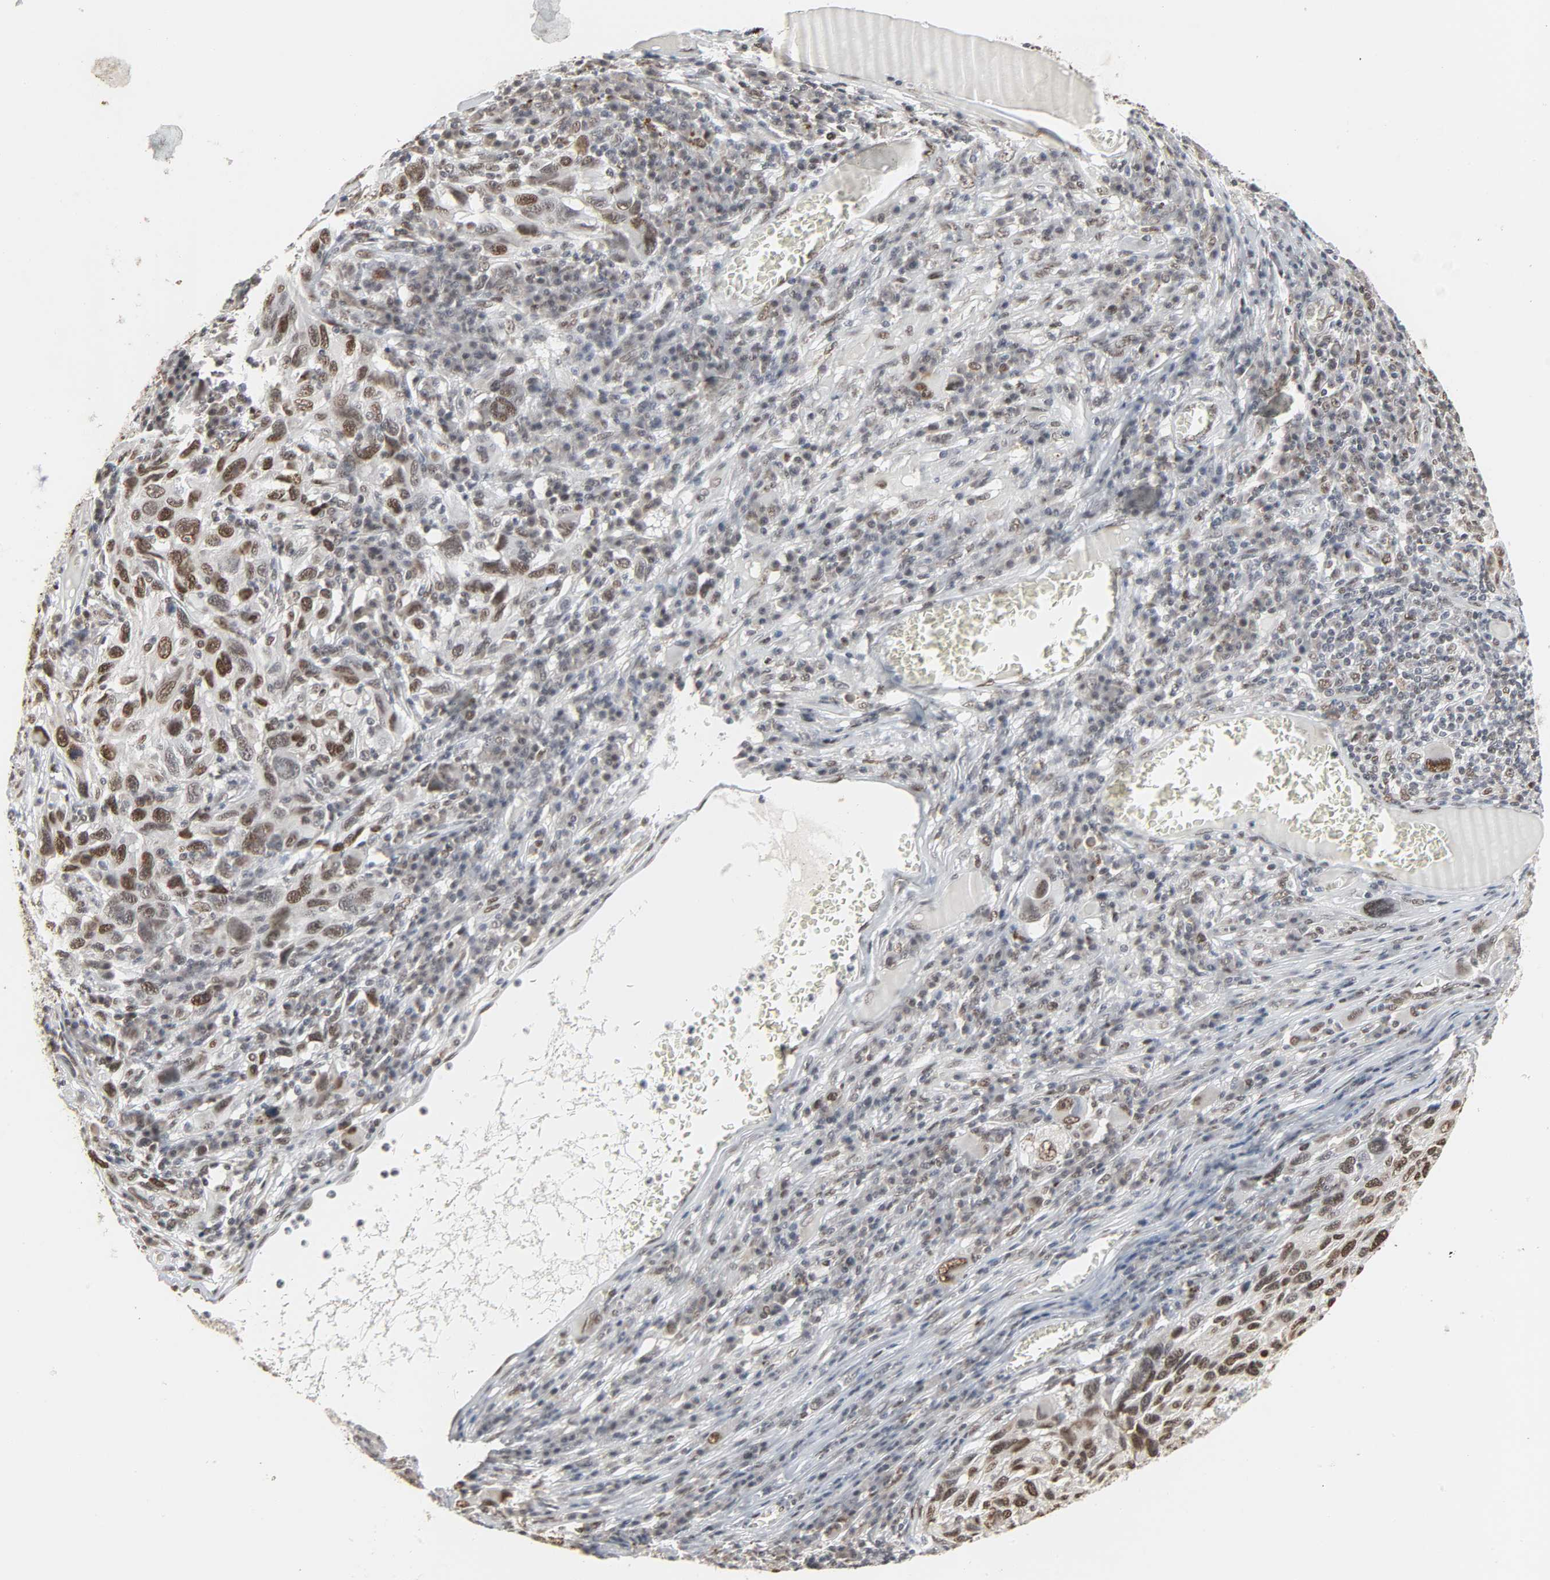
{"staining": {"intensity": "weak", "quantity": ">75%", "location": "nuclear"}, "tissue": "melanoma", "cell_type": "Tumor cells", "image_type": "cancer", "snomed": [{"axis": "morphology", "description": "Malignant melanoma, NOS"}, {"axis": "topography", "description": "Skin"}], "caption": "An IHC photomicrograph of tumor tissue is shown. Protein staining in brown labels weak nuclear positivity in melanoma within tumor cells.", "gene": "DAZAP1", "patient": {"sex": "male", "age": 53}}